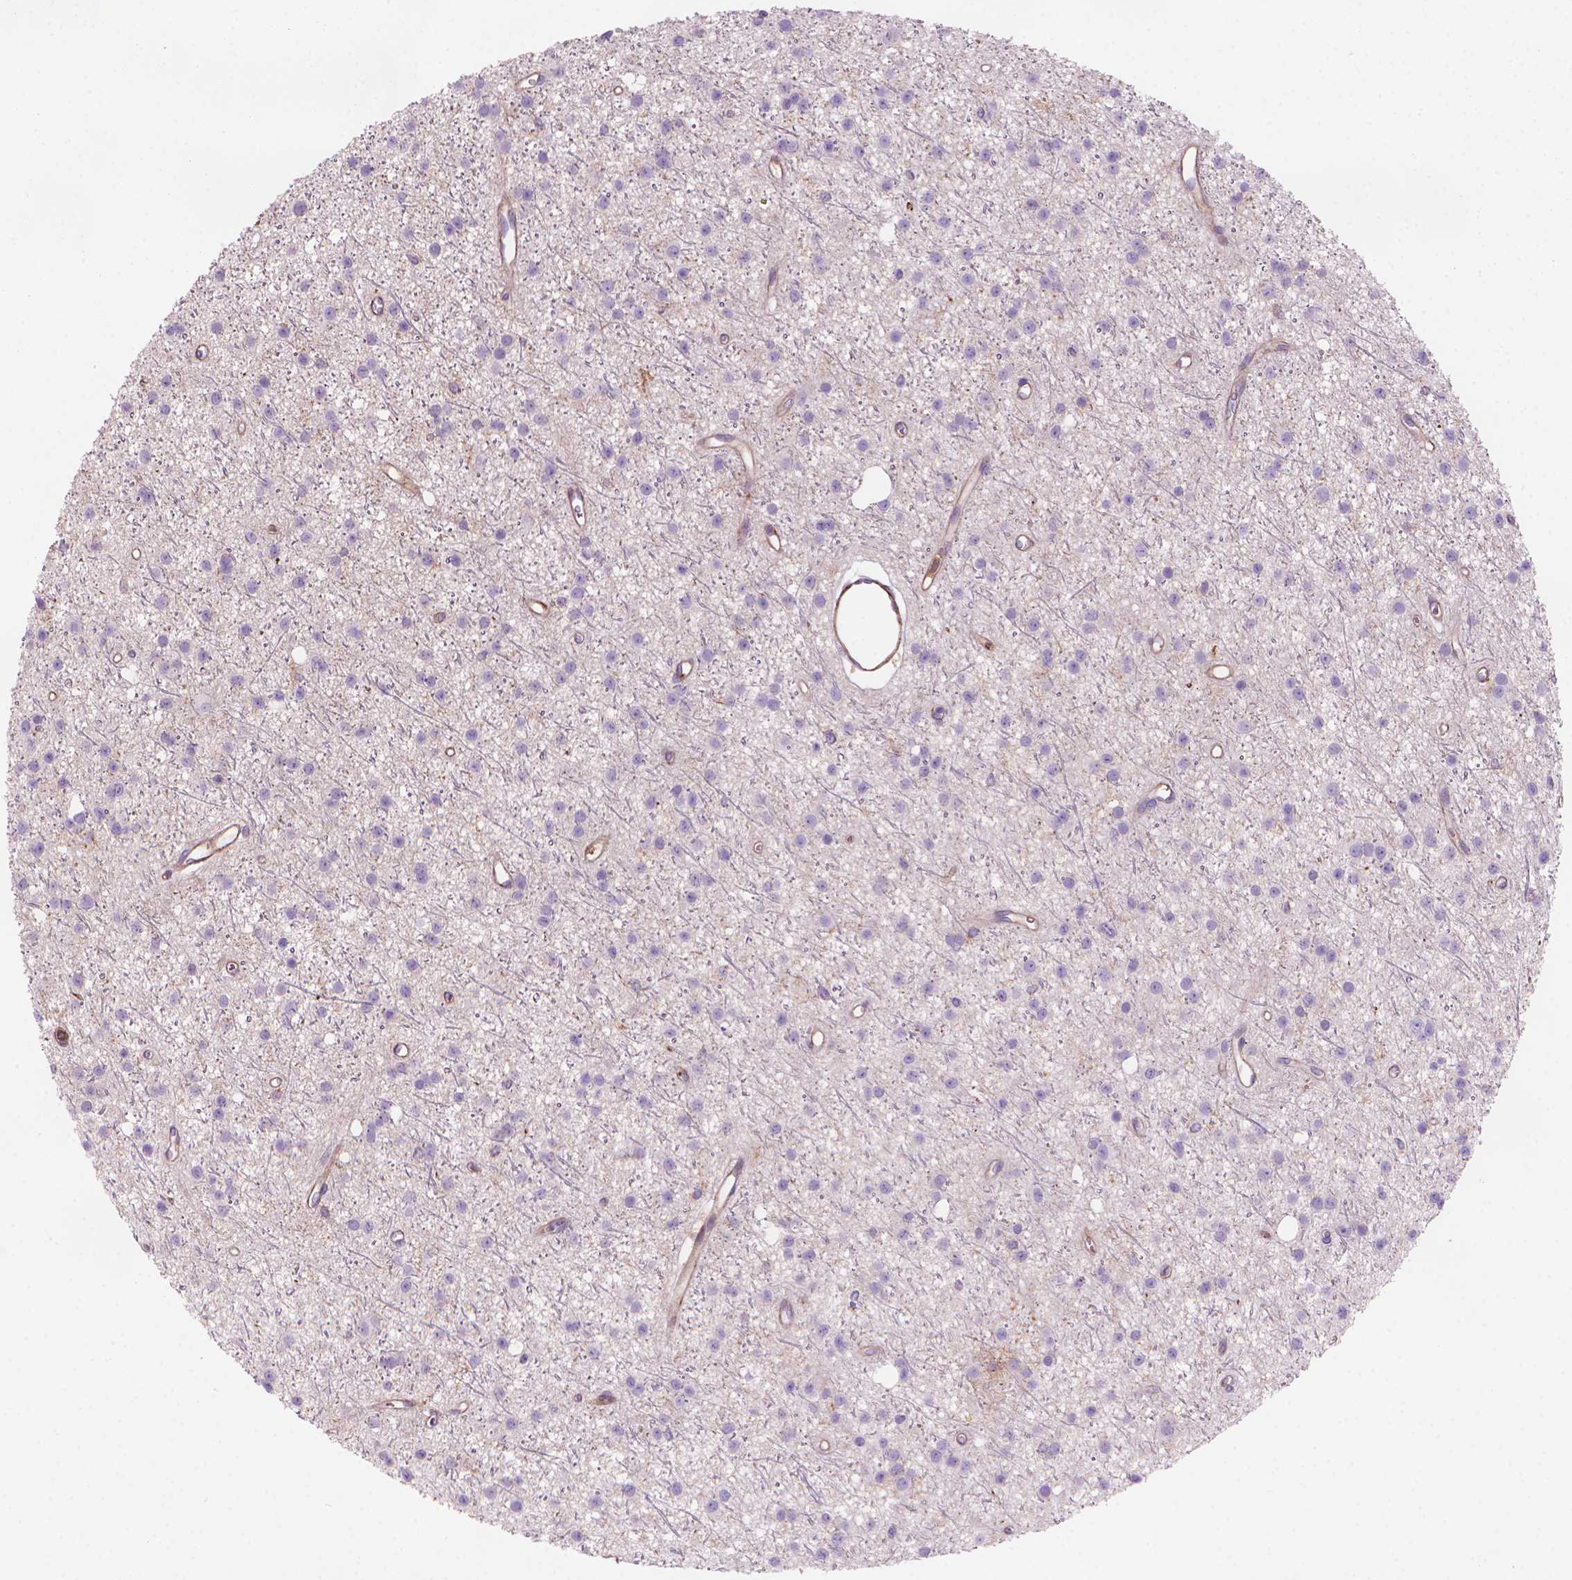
{"staining": {"intensity": "negative", "quantity": "none", "location": "none"}, "tissue": "glioma", "cell_type": "Tumor cells", "image_type": "cancer", "snomed": [{"axis": "morphology", "description": "Glioma, malignant, Low grade"}, {"axis": "topography", "description": "Brain"}], "caption": "A micrograph of human glioma is negative for staining in tumor cells. Nuclei are stained in blue.", "gene": "PATJ", "patient": {"sex": "male", "age": 27}}